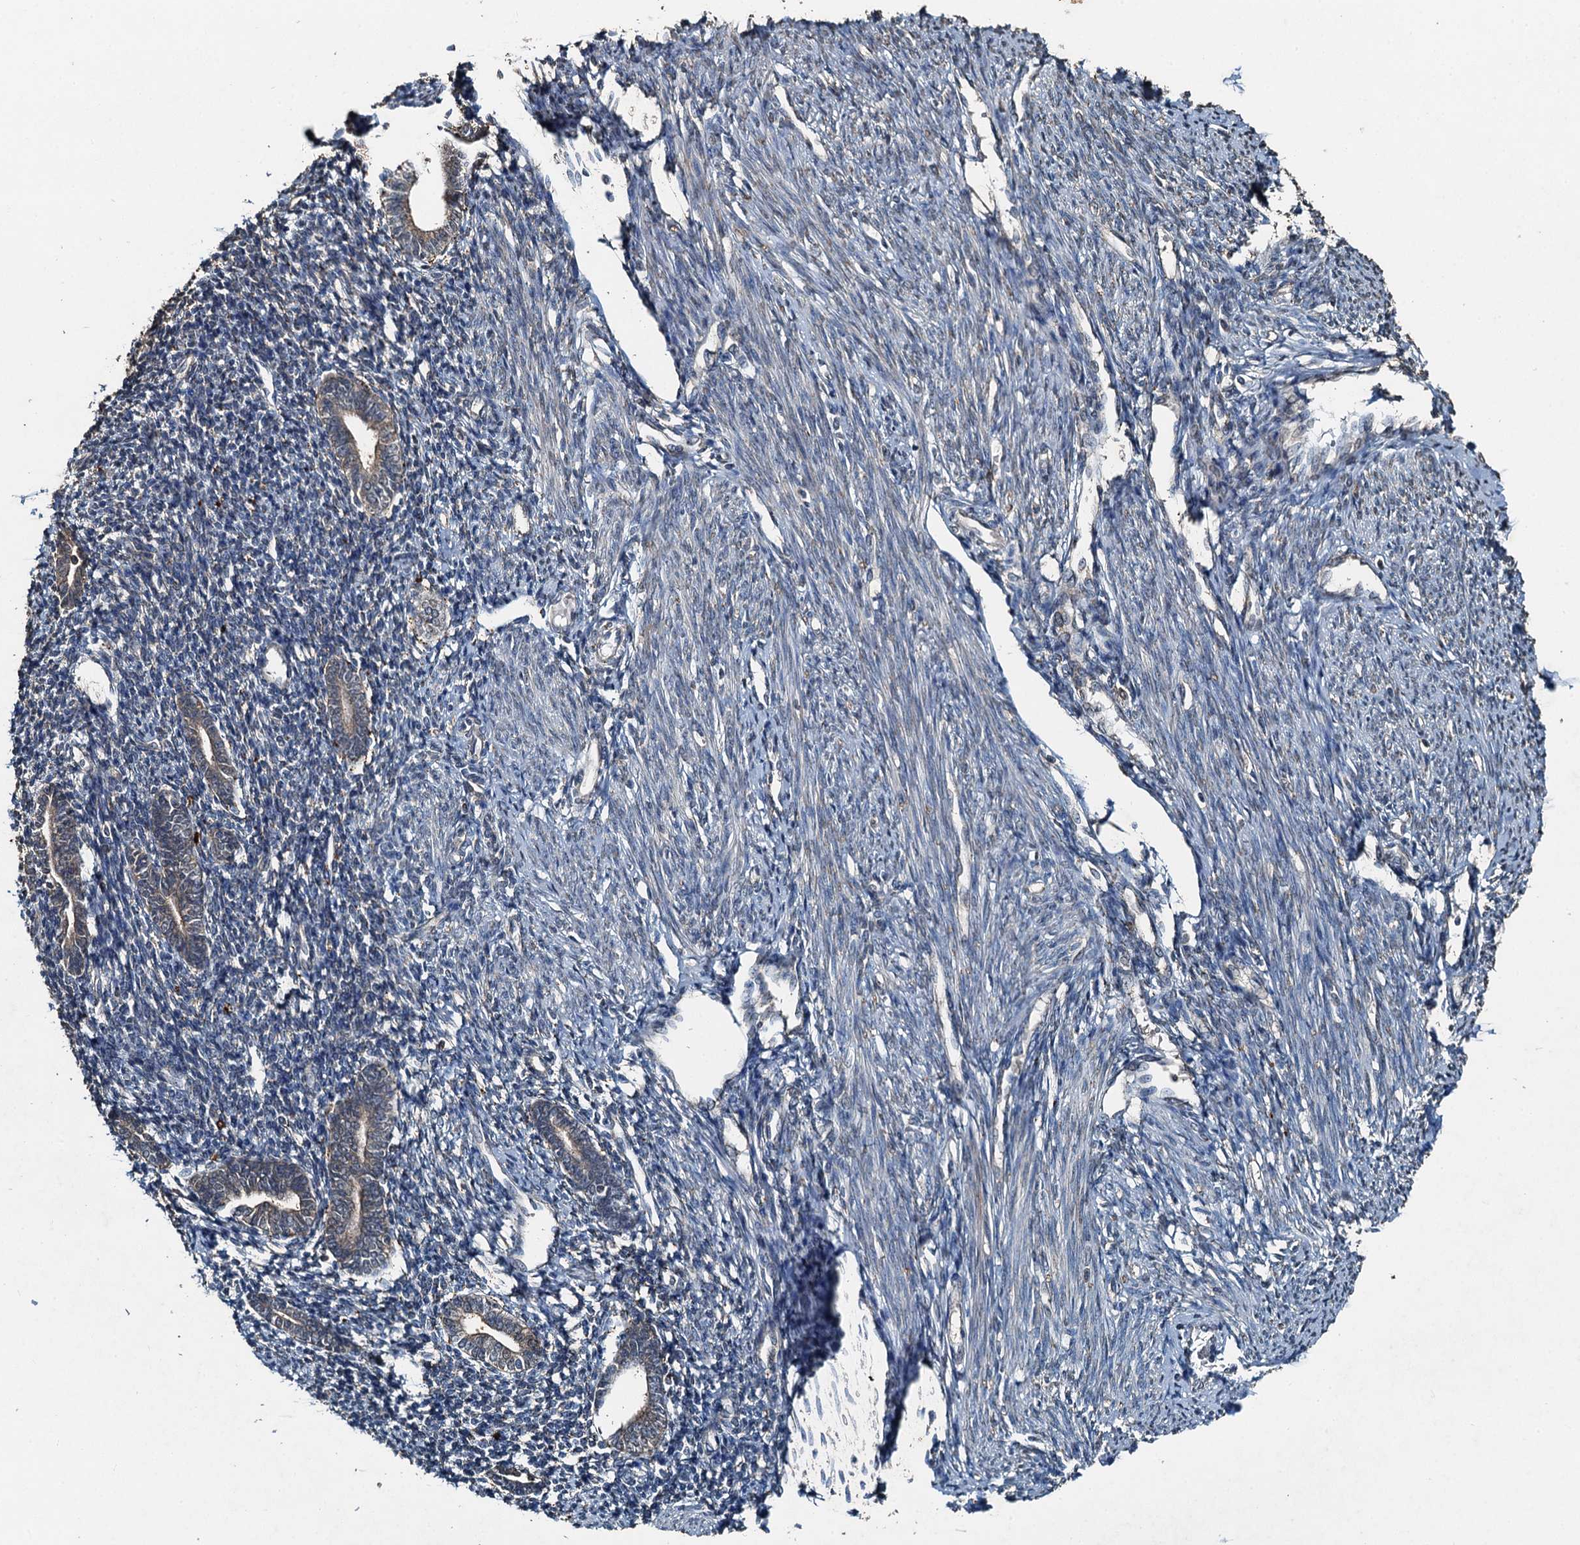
{"staining": {"intensity": "negative", "quantity": "none", "location": "none"}, "tissue": "endometrium", "cell_type": "Cells in endometrial stroma", "image_type": "normal", "snomed": [{"axis": "morphology", "description": "Normal tissue, NOS"}, {"axis": "topography", "description": "Endometrium"}], "caption": "Immunohistochemistry (IHC) micrograph of benign human endometrium stained for a protein (brown), which reveals no expression in cells in endometrial stroma.", "gene": "TCTN1", "patient": {"sex": "female", "age": 56}}